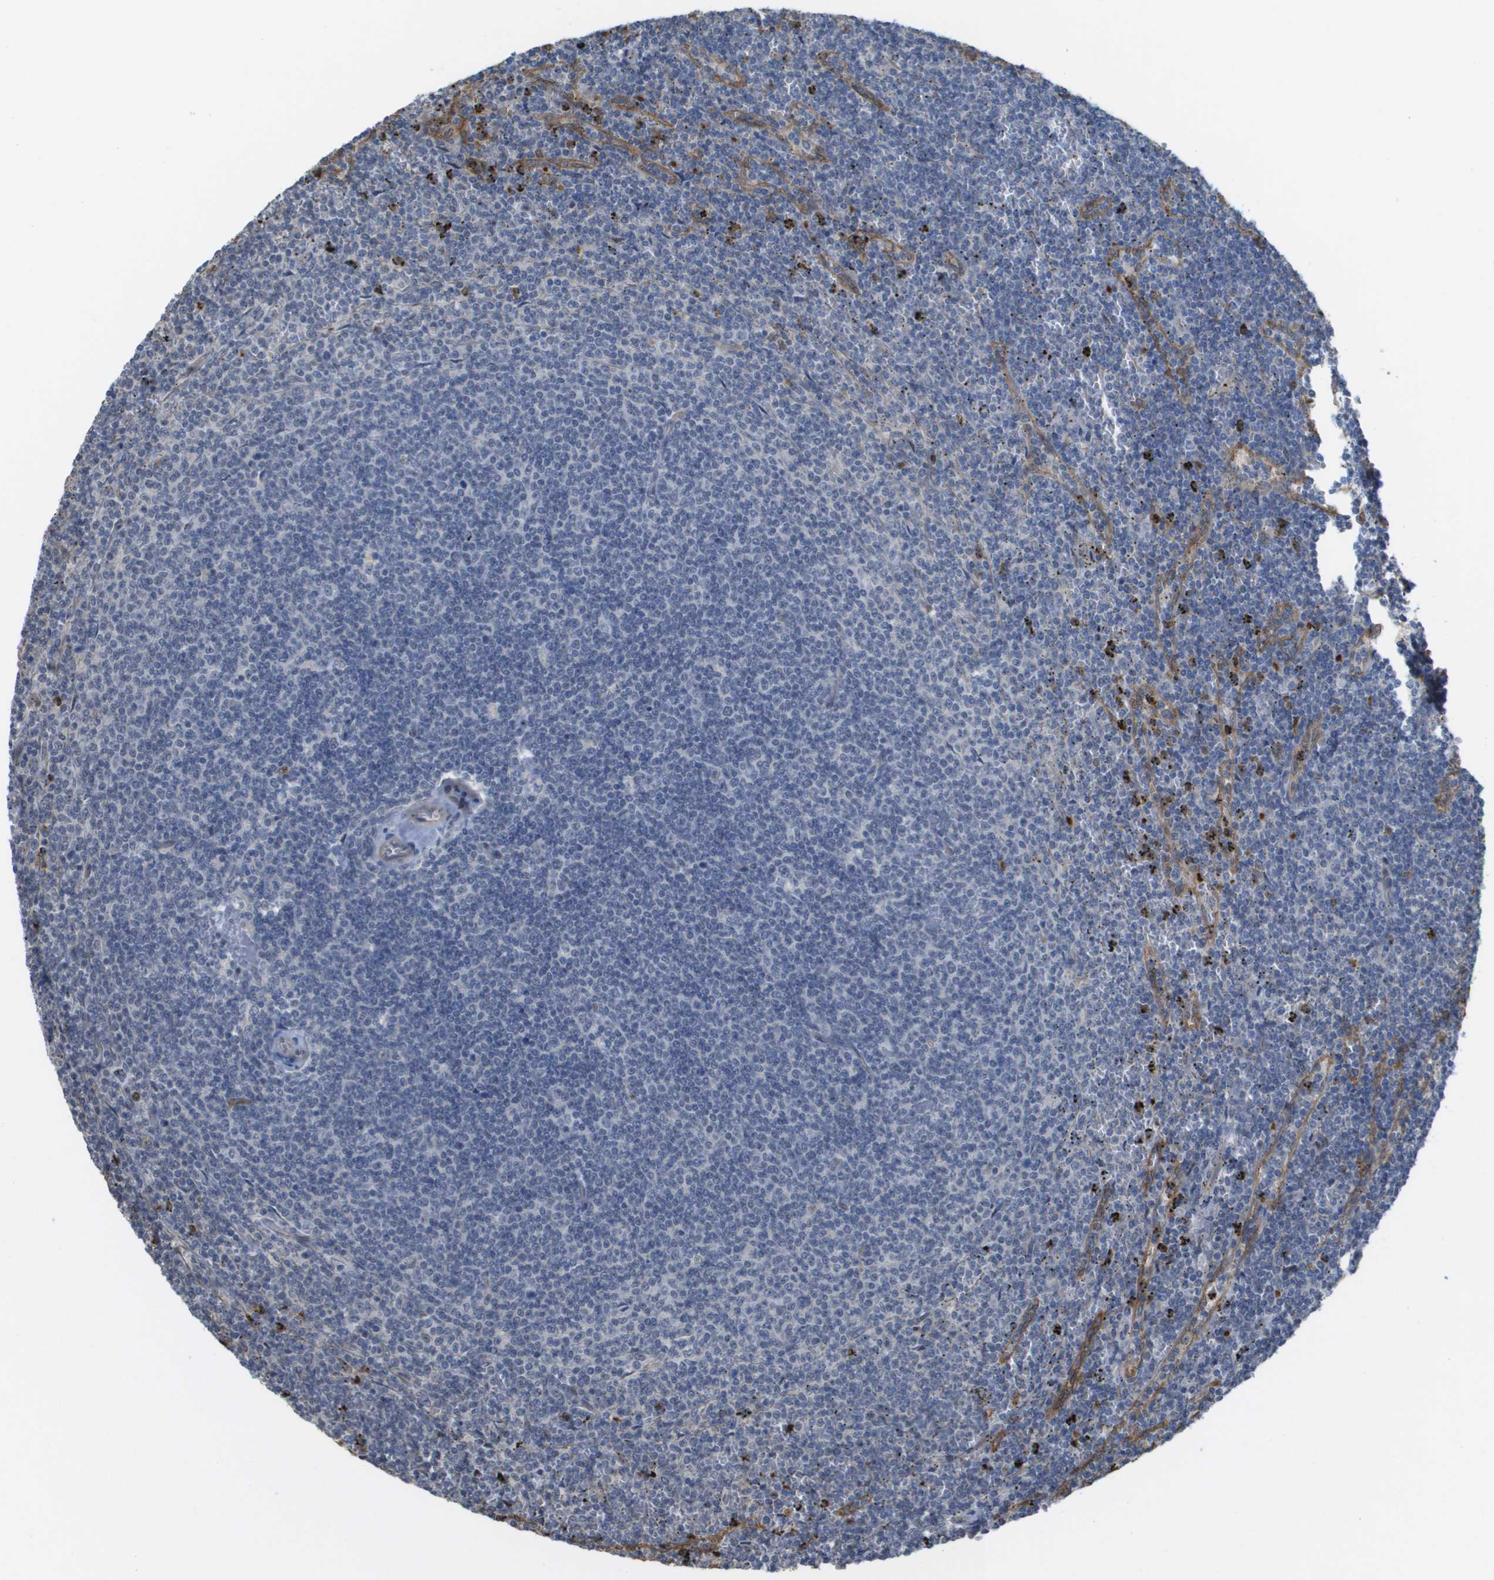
{"staining": {"intensity": "negative", "quantity": "none", "location": "none"}, "tissue": "lymphoma", "cell_type": "Tumor cells", "image_type": "cancer", "snomed": [{"axis": "morphology", "description": "Malignant lymphoma, non-Hodgkin's type, Low grade"}, {"axis": "topography", "description": "Spleen"}], "caption": "High magnification brightfield microscopy of malignant lymphoma, non-Hodgkin's type (low-grade) stained with DAB (3,3'-diaminobenzidine) (brown) and counterstained with hematoxylin (blue): tumor cells show no significant expression.", "gene": "RNF112", "patient": {"sex": "female", "age": 50}}